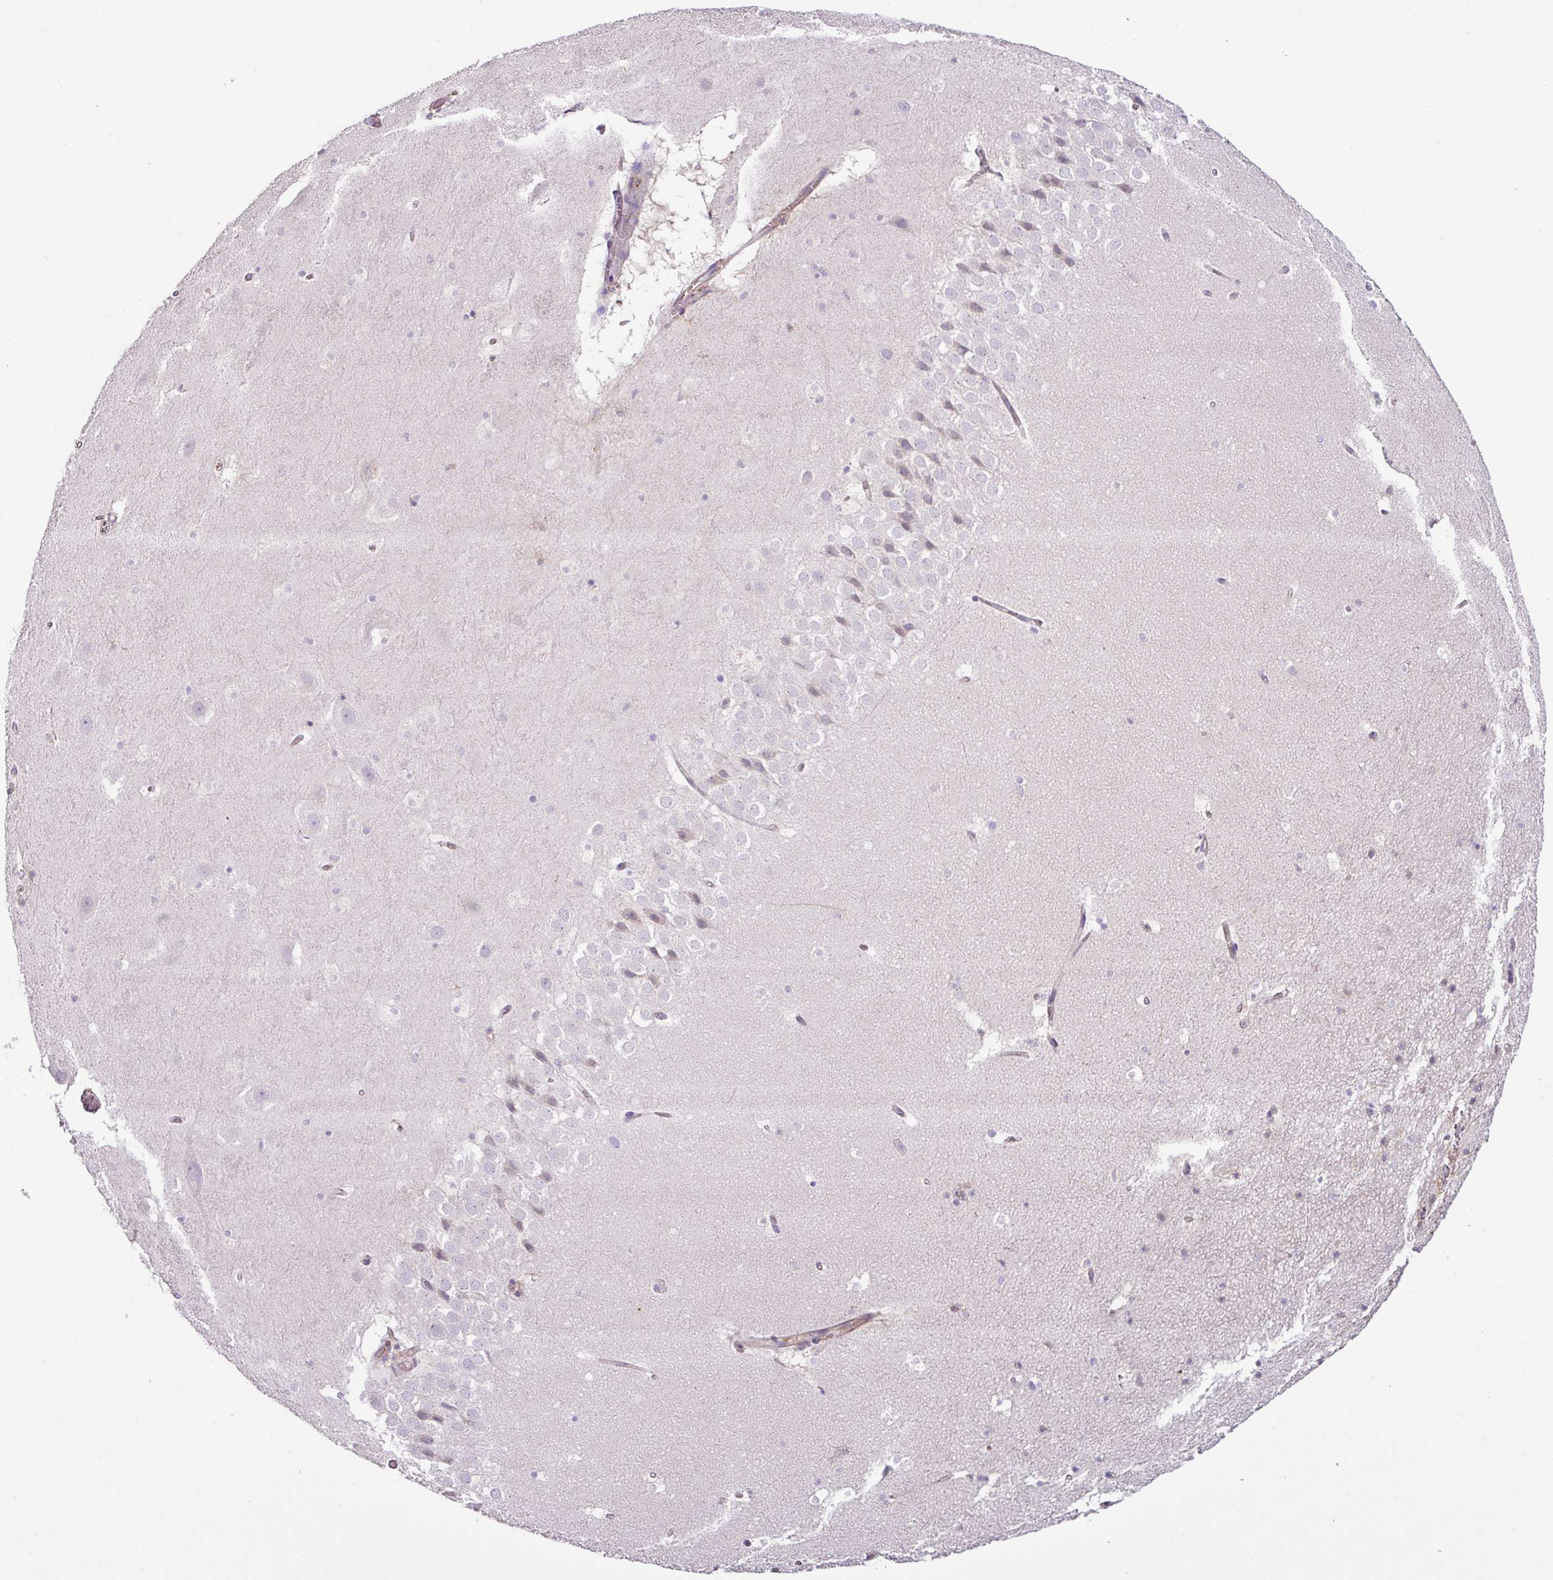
{"staining": {"intensity": "negative", "quantity": "none", "location": "none"}, "tissue": "hippocampus", "cell_type": "Glial cells", "image_type": "normal", "snomed": [{"axis": "morphology", "description": "Normal tissue, NOS"}, {"axis": "topography", "description": "Hippocampus"}], "caption": "High power microscopy micrograph of an immunohistochemistry (IHC) micrograph of benign hippocampus, revealing no significant staining in glial cells.", "gene": "AGR3", "patient": {"sex": "male", "age": 37}}